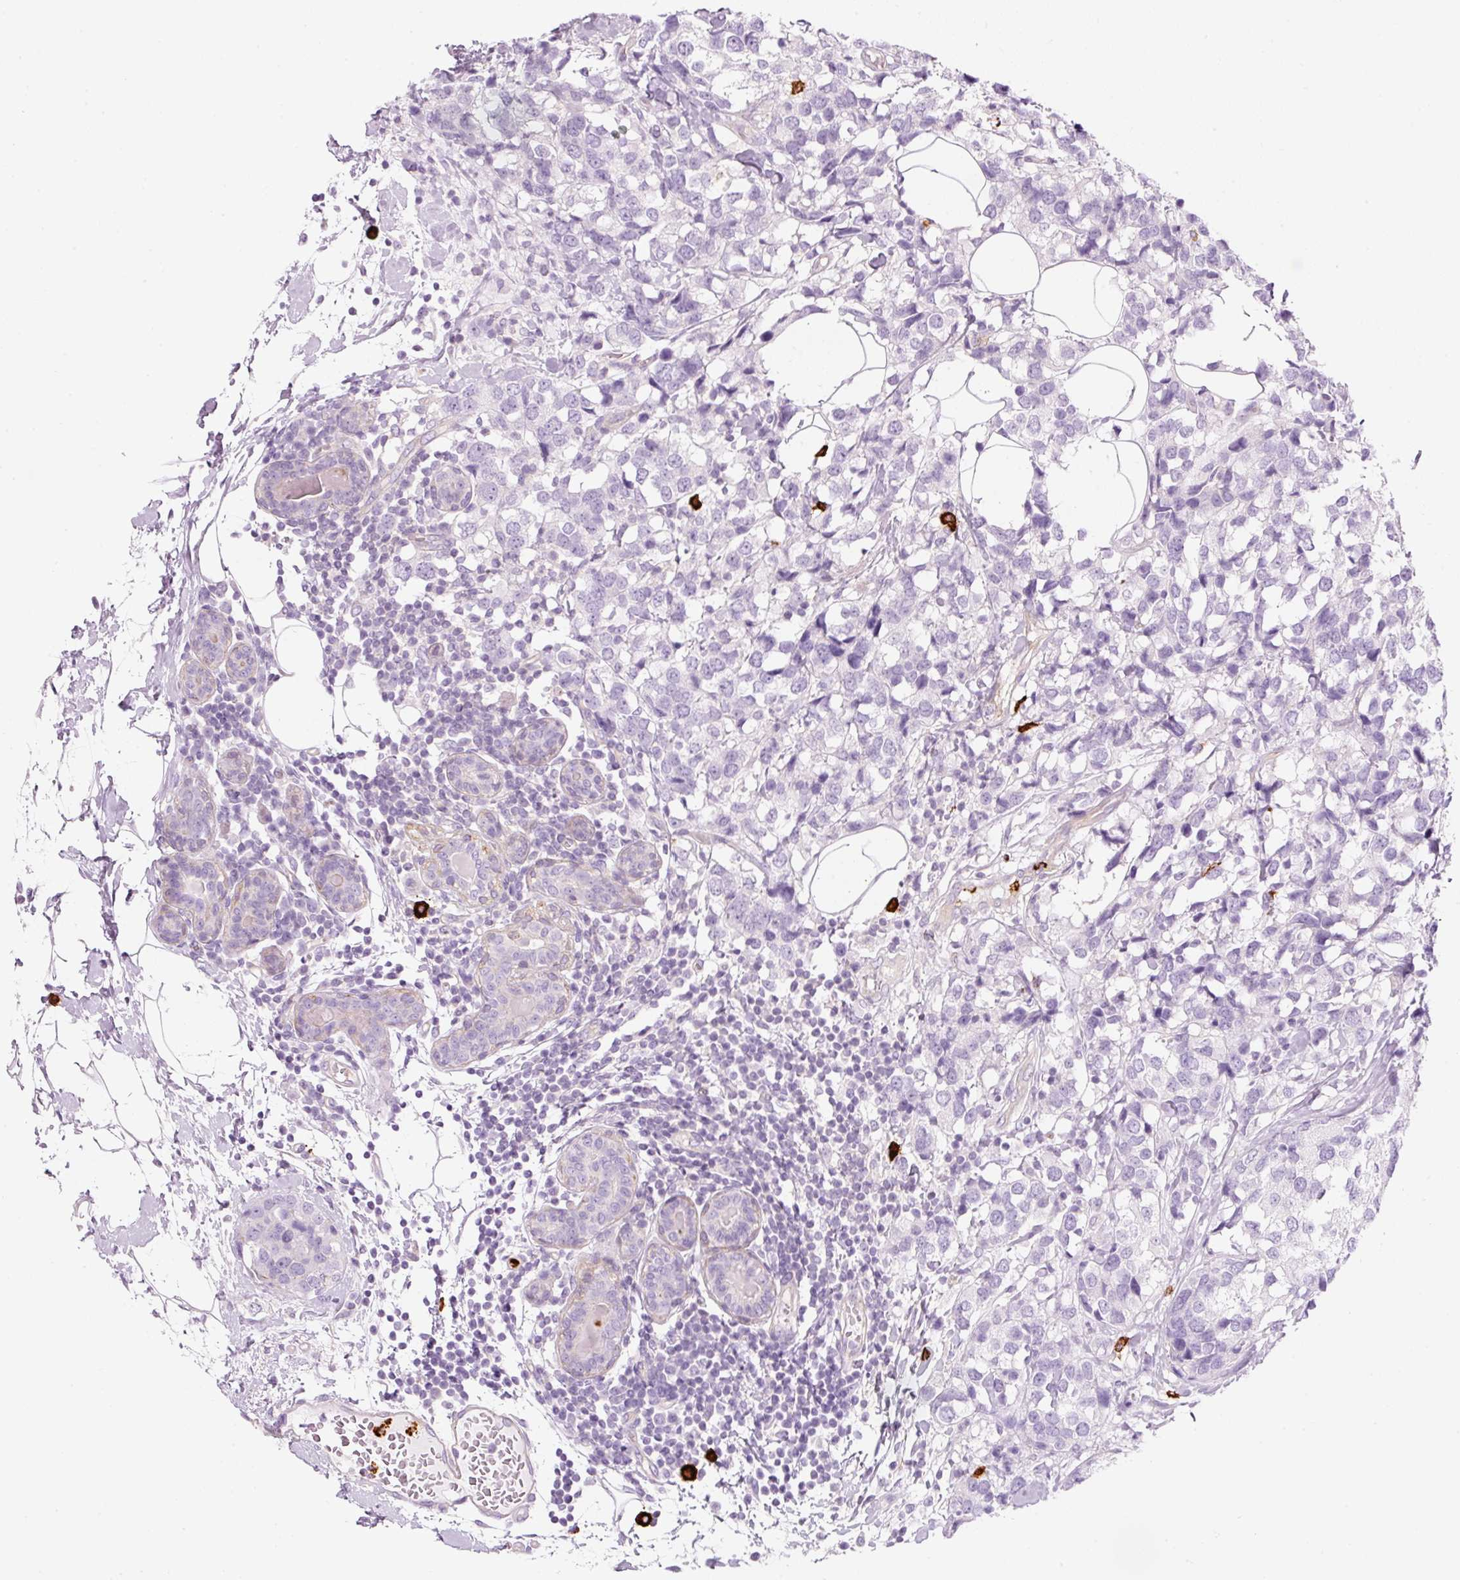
{"staining": {"intensity": "negative", "quantity": "none", "location": "none"}, "tissue": "breast cancer", "cell_type": "Tumor cells", "image_type": "cancer", "snomed": [{"axis": "morphology", "description": "Lobular carcinoma"}, {"axis": "topography", "description": "Breast"}], "caption": "An immunohistochemistry photomicrograph of breast lobular carcinoma is shown. There is no staining in tumor cells of breast lobular carcinoma.", "gene": "MAP3K3", "patient": {"sex": "female", "age": 59}}